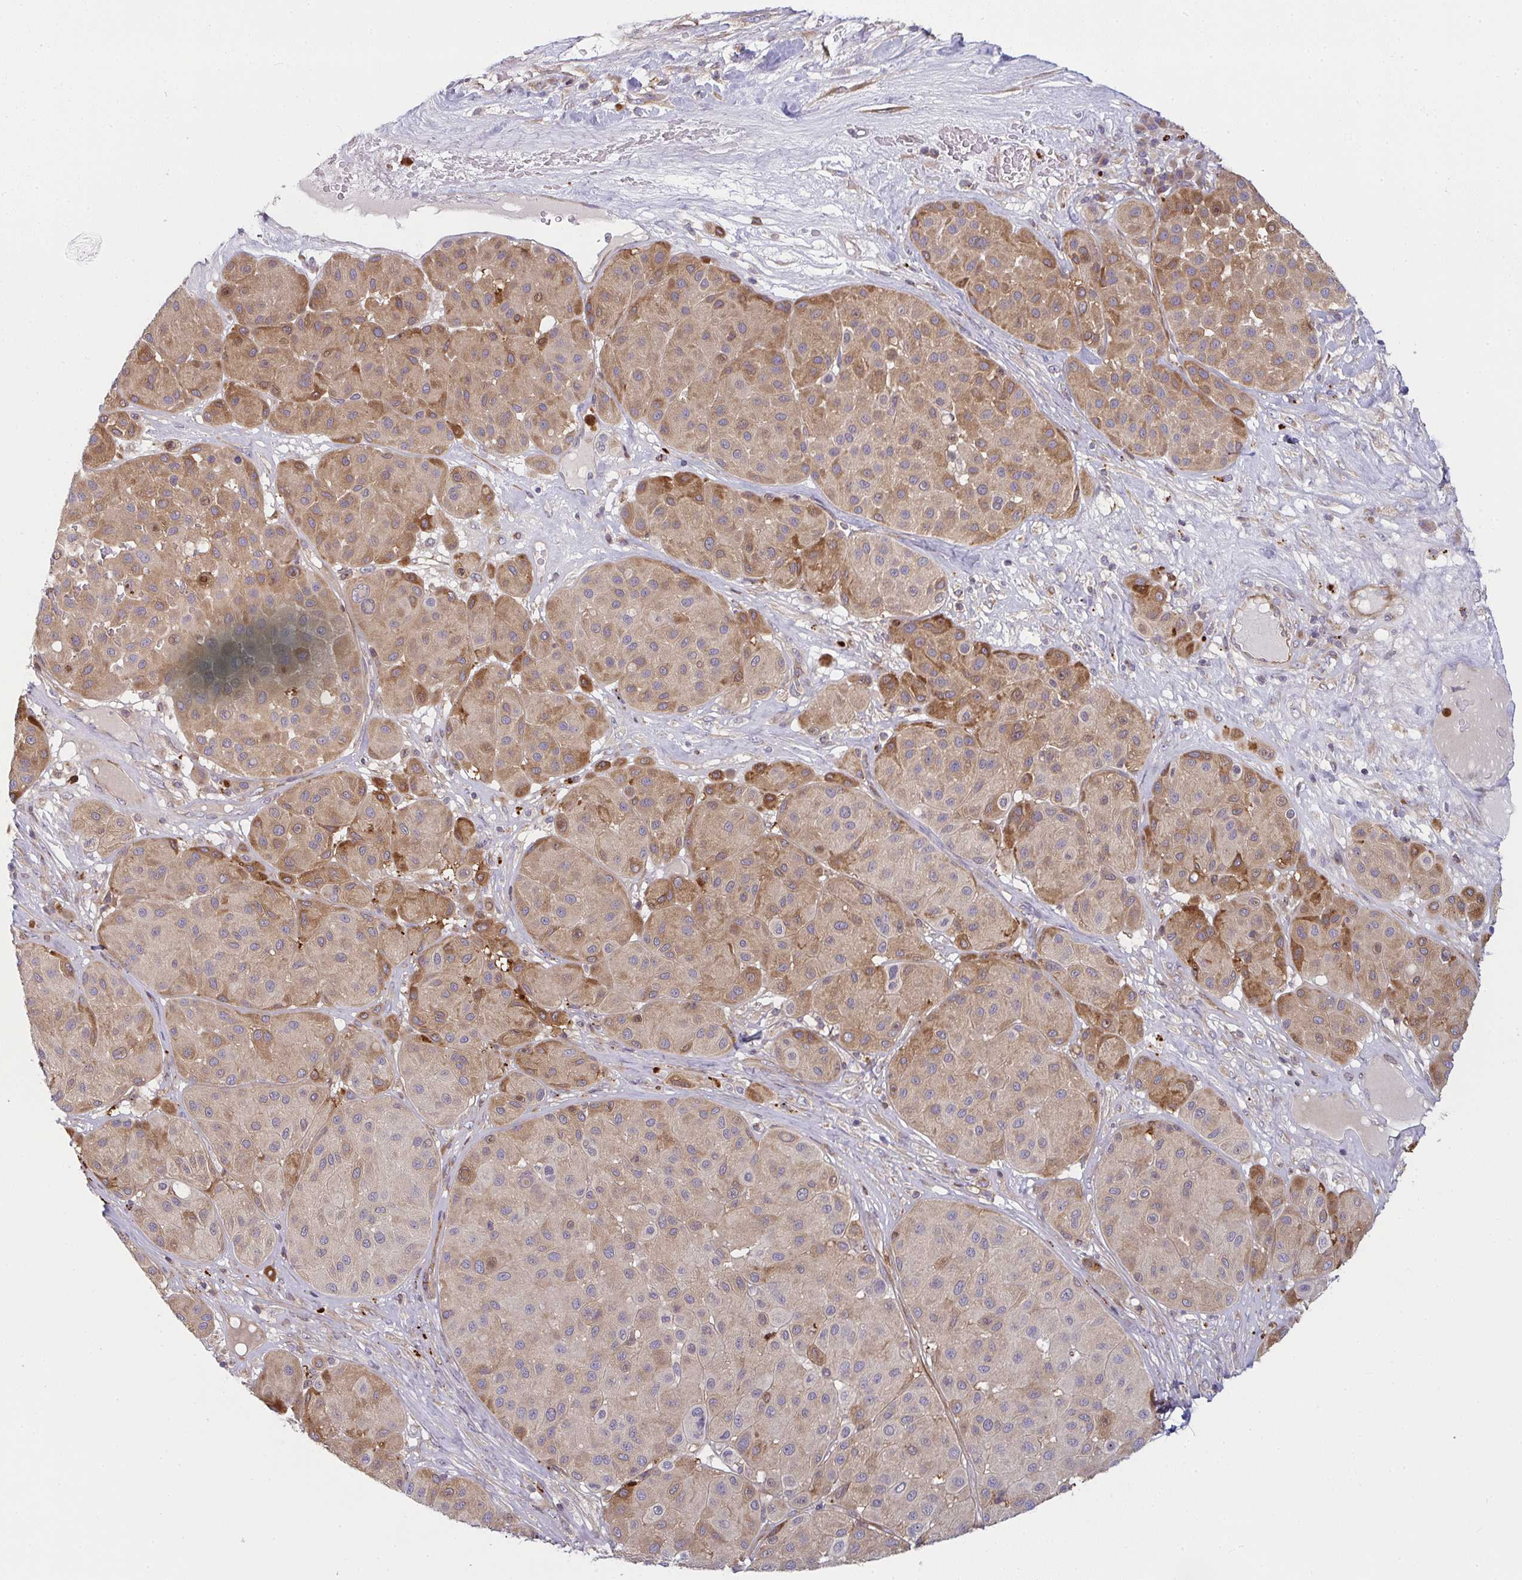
{"staining": {"intensity": "moderate", "quantity": ">75%", "location": "cytoplasmic/membranous"}, "tissue": "melanoma", "cell_type": "Tumor cells", "image_type": "cancer", "snomed": [{"axis": "morphology", "description": "Malignant melanoma, Metastatic site"}, {"axis": "topography", "description": "Smooth muscle"}], "caption": "The photomicrograph displays a brown stain indicating the presence of a protein in the cytoplasmic/membranous of tumor cells in malignant melanoma (metastatic site). Immunohistochemistry stains the protein in brown and the nuclei are stained blue.", "gene": "CSF3R", "patient": {"sex": "male", "age": 41}}